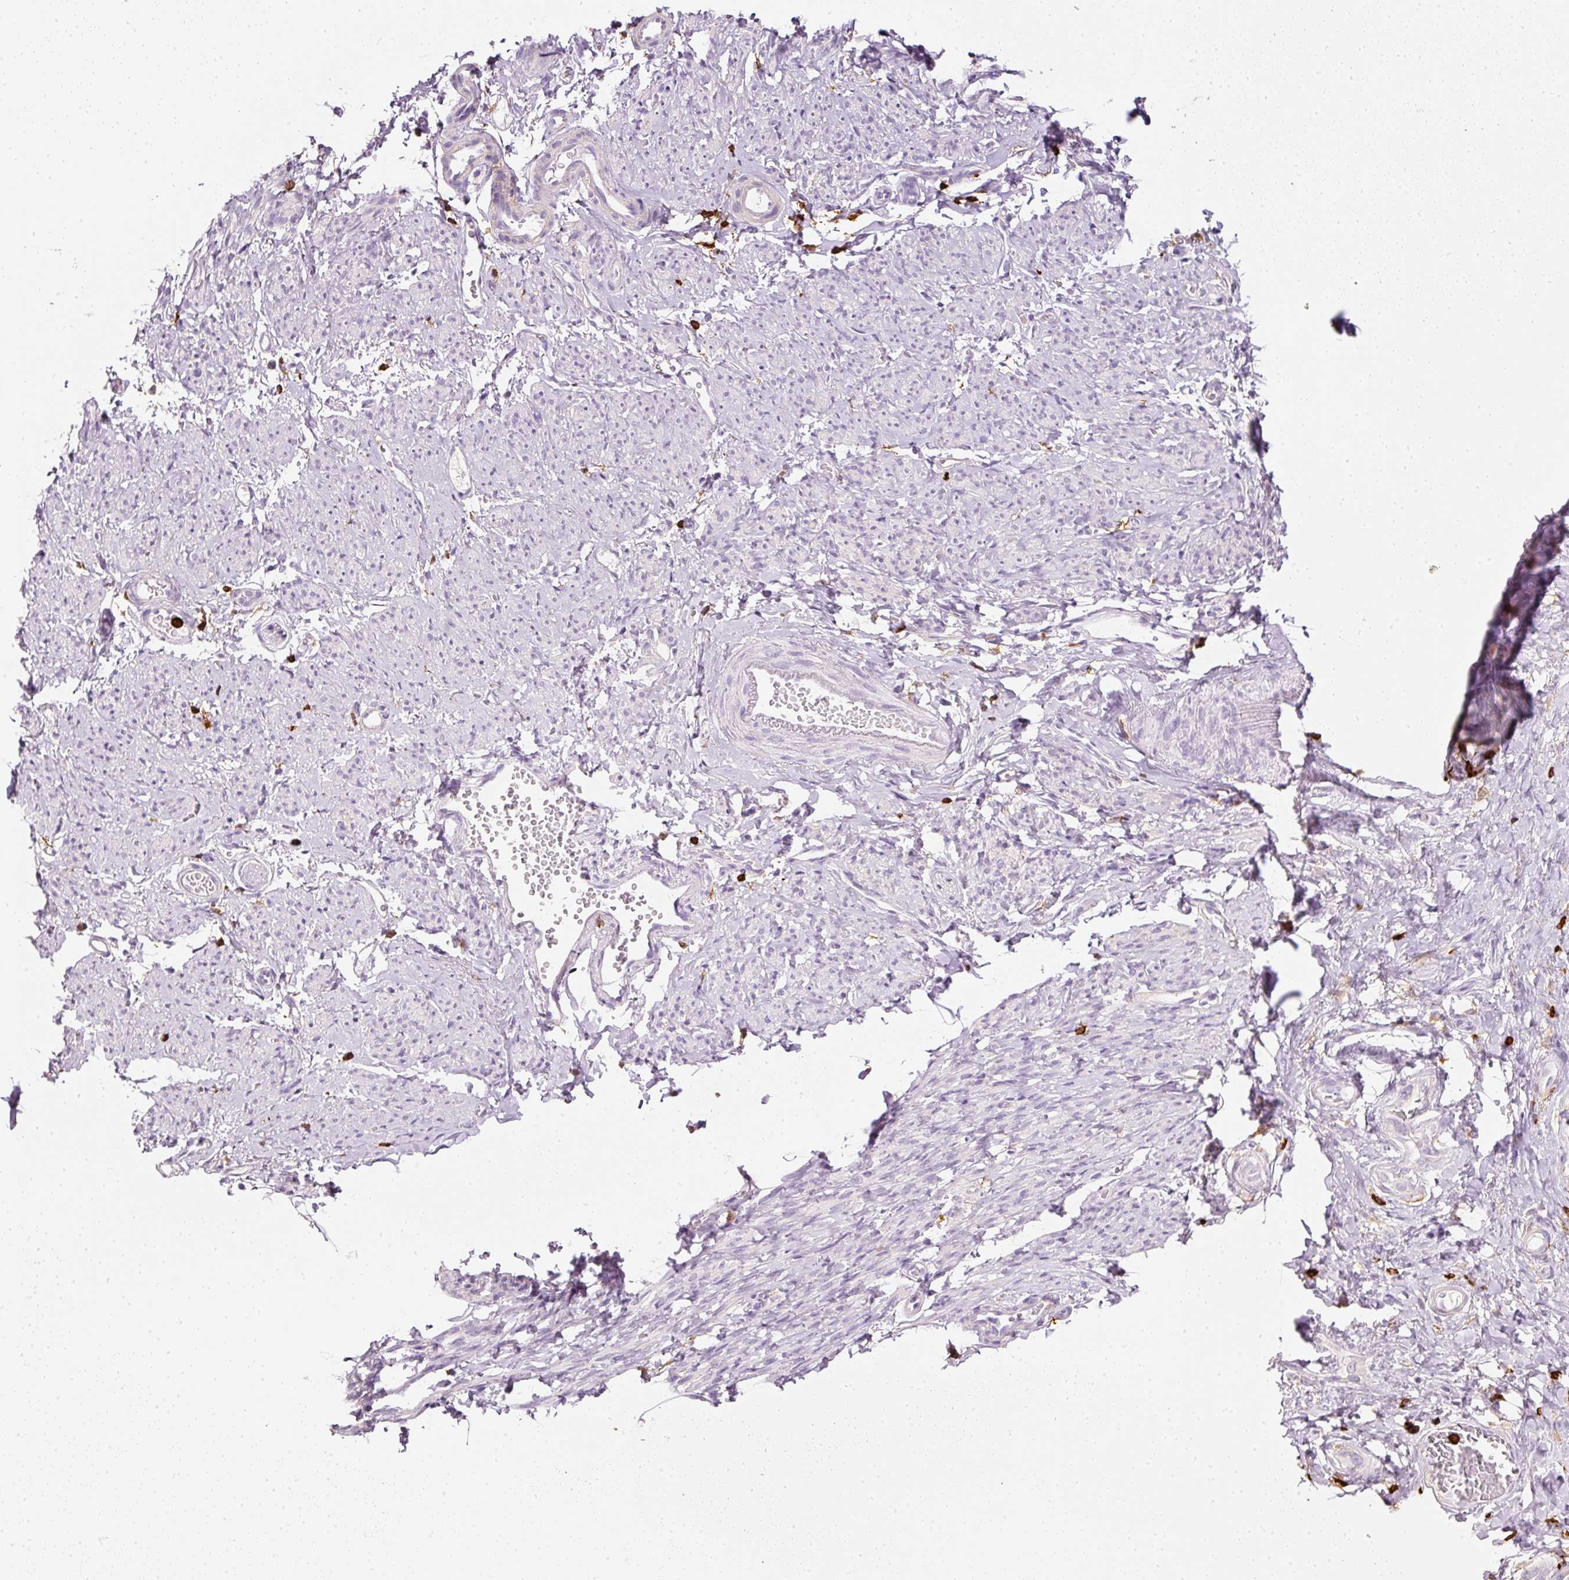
{"staining": {"intensity": "negative", "quantity": "none", "location": "none"}, "tissue": "smooth muscle", "cell_type": "Smooth muscle cells", "image_type": "normal", "snomed": [{"axis": "morphology", "description": "Normal tissue, NOS"}, {"axis": "topography", "description": "Smooth muscle"}], "caption": "This is an immunohistochemistry photomicrograph of unremarkable smooth muscle. There is no positivity in smooth muscle cells.", "gene": "EVL", "patient": {"sex": "female", "age": 65}}